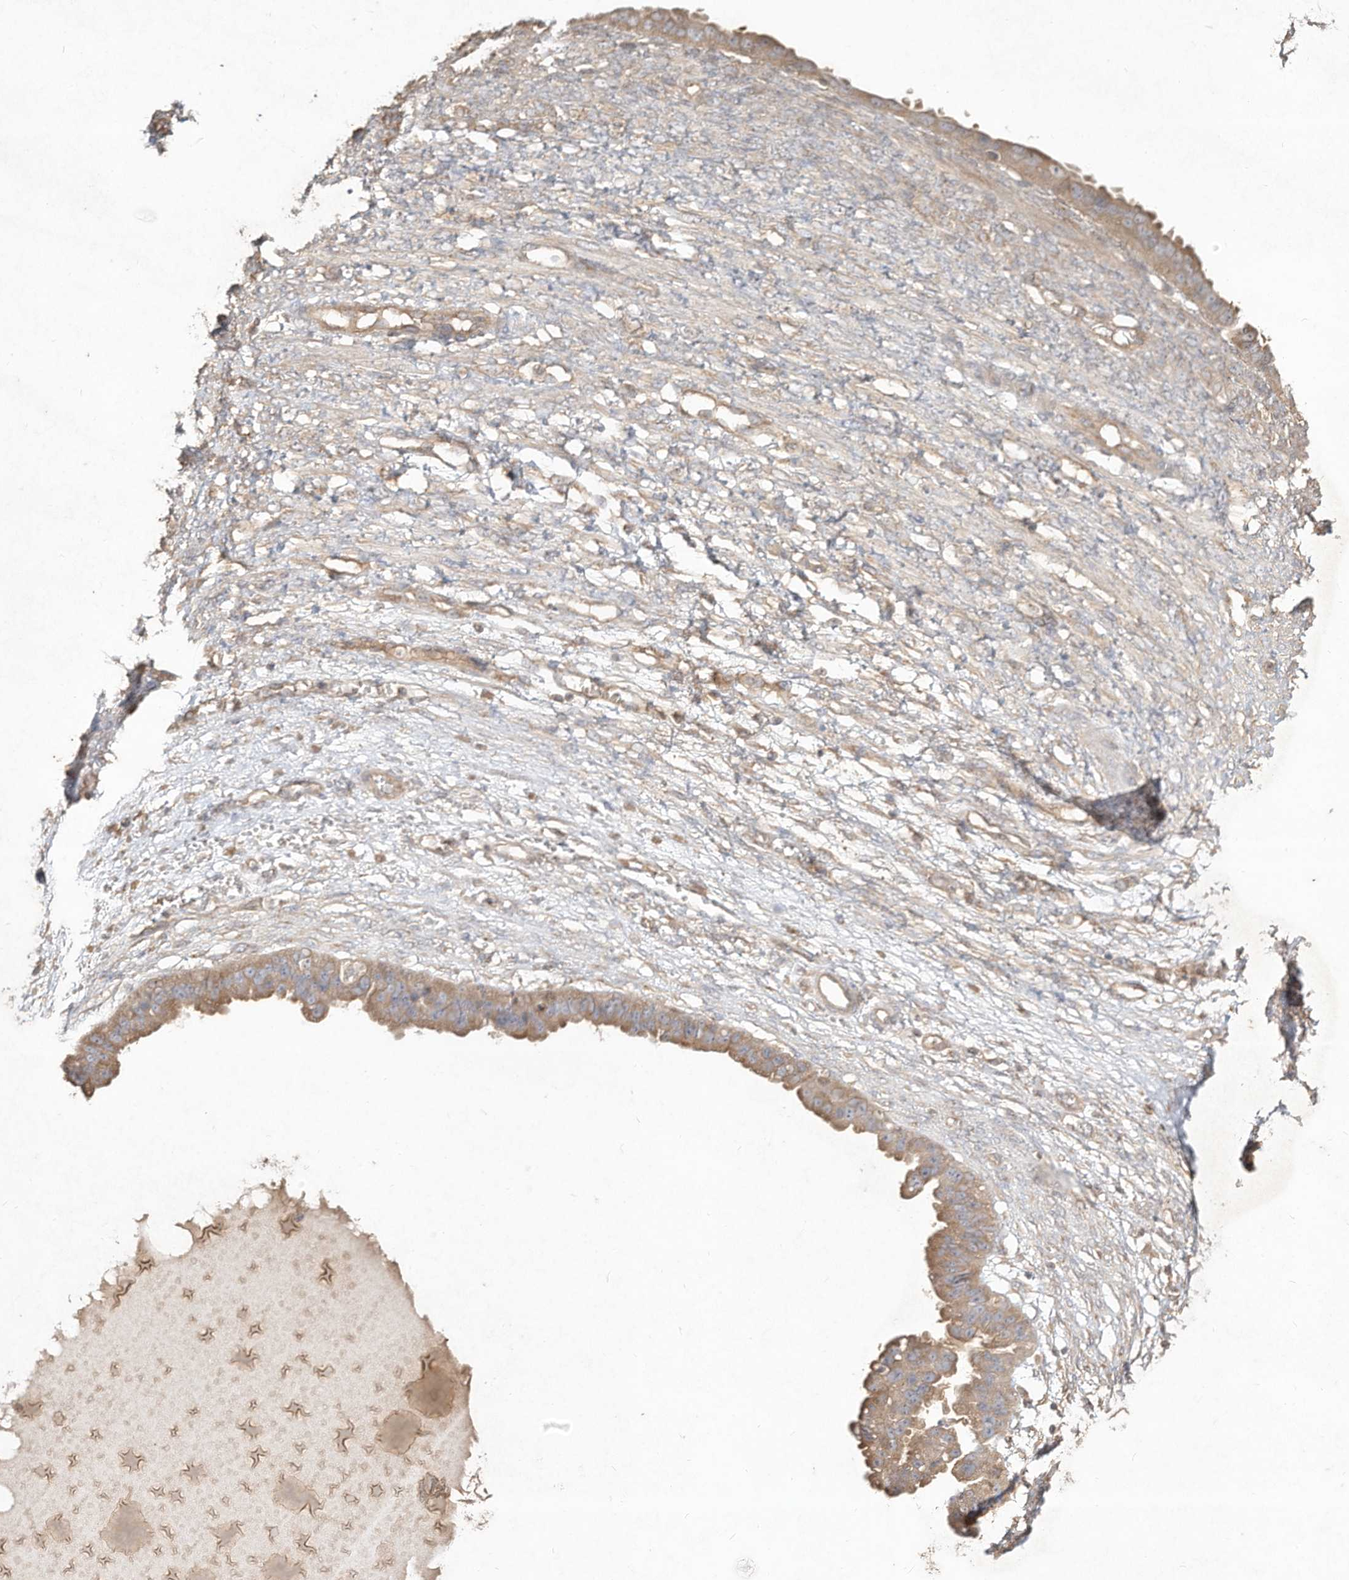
{"staining": {"intensity": "weak", "quantity": ">75%", "location": "cytoplasmic/membranous"}, "tissue": "ovarian cancer", "cell_type": "Tumor cells", "image_type": "cancer", "snomed": [{"axis": "morphology", "description": "Cystadenocarcinoma, serous, NOS"}, {"axis": "topography", "description": "Ovary"}], "caption": "This is an image of IHC staining of ovarian serous cystadenocarcinoma, which shows weak staining in the cytoplasmic/membranous of tumor cells.", "gene": "DYNC1I2", "patient": {"sex": "female", "age": 58}}